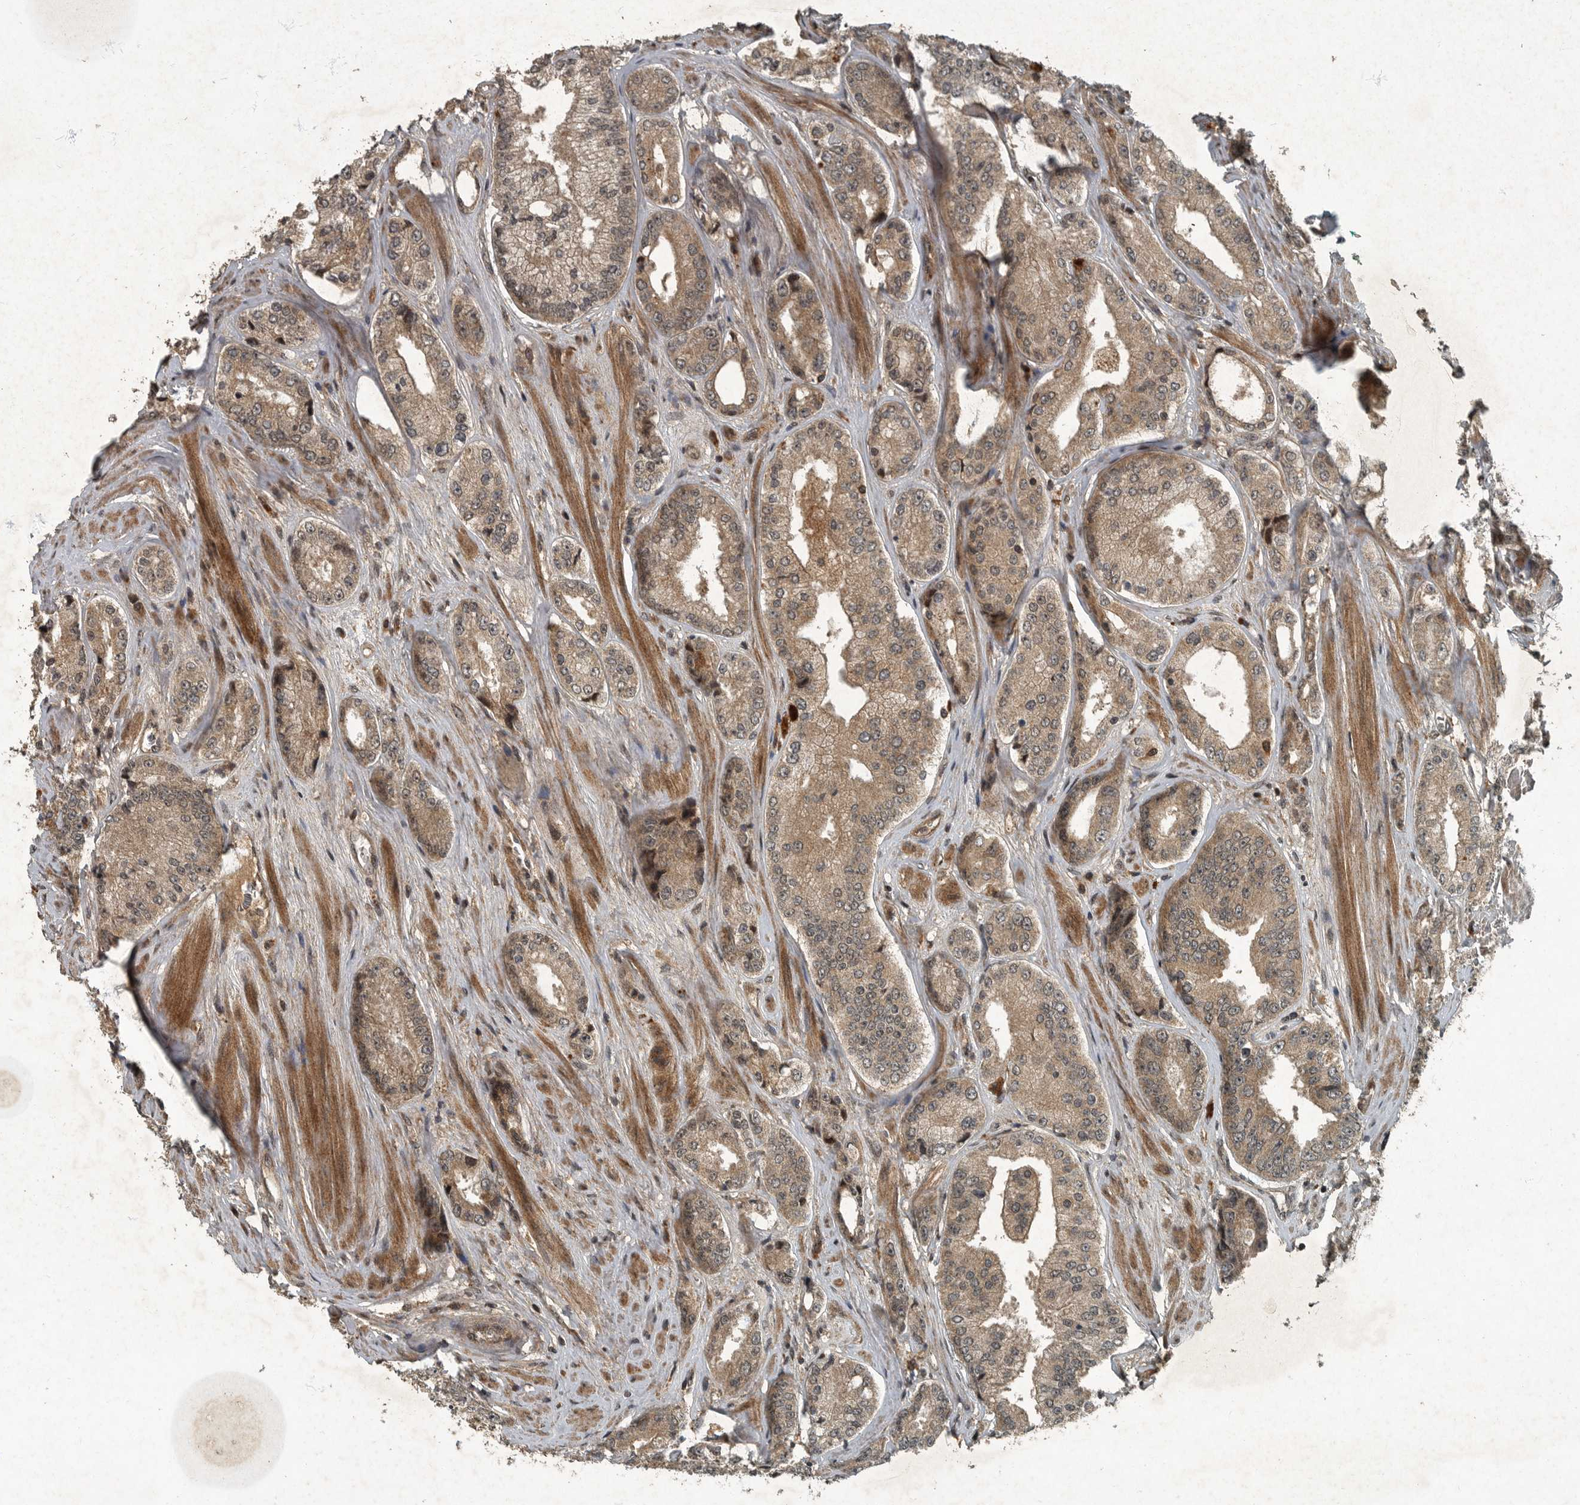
{"staining": {"intensity": "weak", "quantity": ">75%", "location": "cytoplasmic/membranous"}, "tissue": "prostate cancer", "cell_type": "Tumor cells", "image_type": "cancer", "snomed": [{"axis": "morphology", "description": "Adenocarcinoma, High grade"}, {"axis": "topography", "description": "Prostate"}], "caption": "Protein positivity by immunohistochemistry (IHC) demonstrates weak cytoplasmic/membranous positivity in approximately >75% of tumor cells in prostate cancer (high-grade adenocarcinoma).", "gene": "FOXO1", "patient": {"sex": "male", "age": 61}}